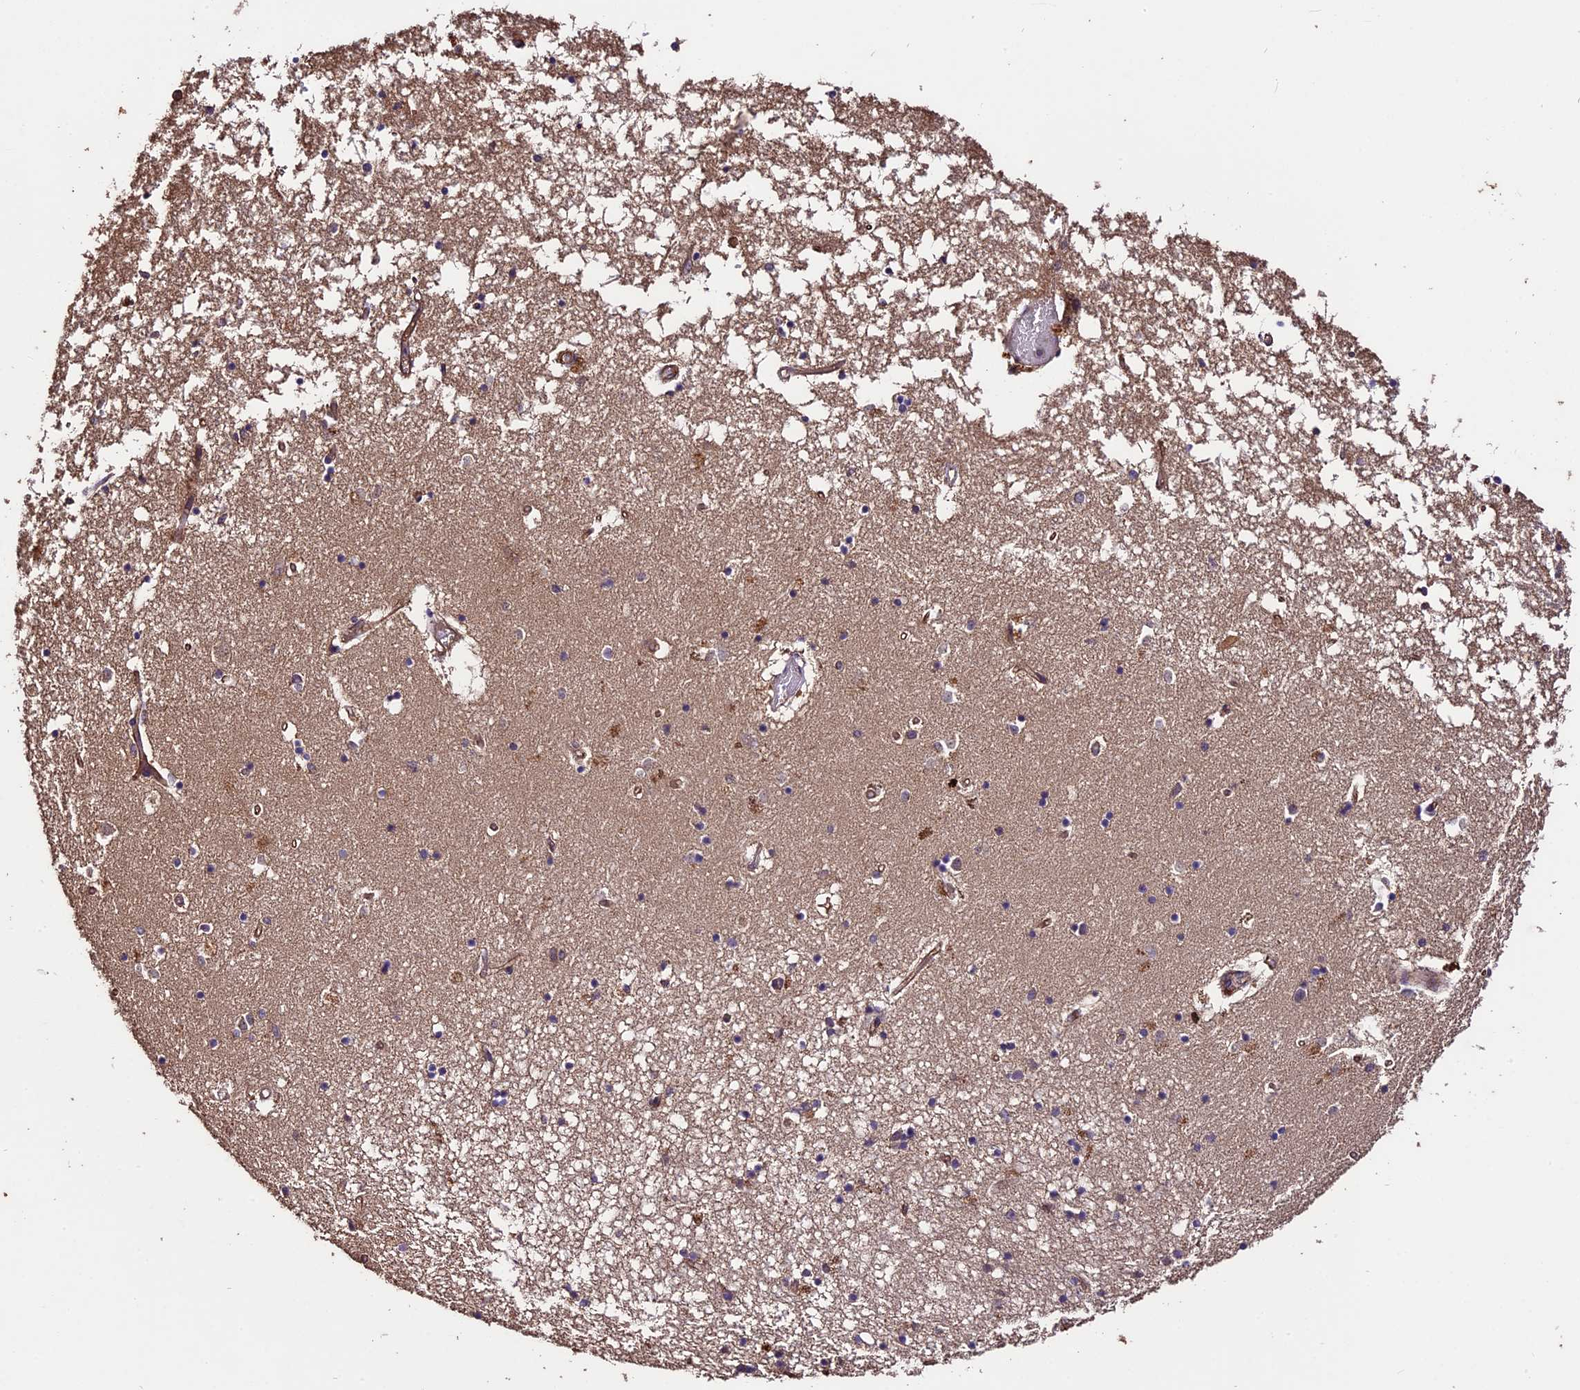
{"staining": {"intensity": "negative", "quantity": "none", "location": "none"}, "tissue": "hippocampus", "cell_type": "Glial cells", "image_type": "normal", "snomed": [{"axis": "morphology", "description": "Normal tissue, NOS"}, {"axis": "topography", "description": "Hippocampus"}], "caption": "The IHC micrograph has no significant positivity in glial cells of hippocampus. Nuclei are stained in blue.", "gene": "TTLL10", "patient": {"sex": "male", "age": 70}}